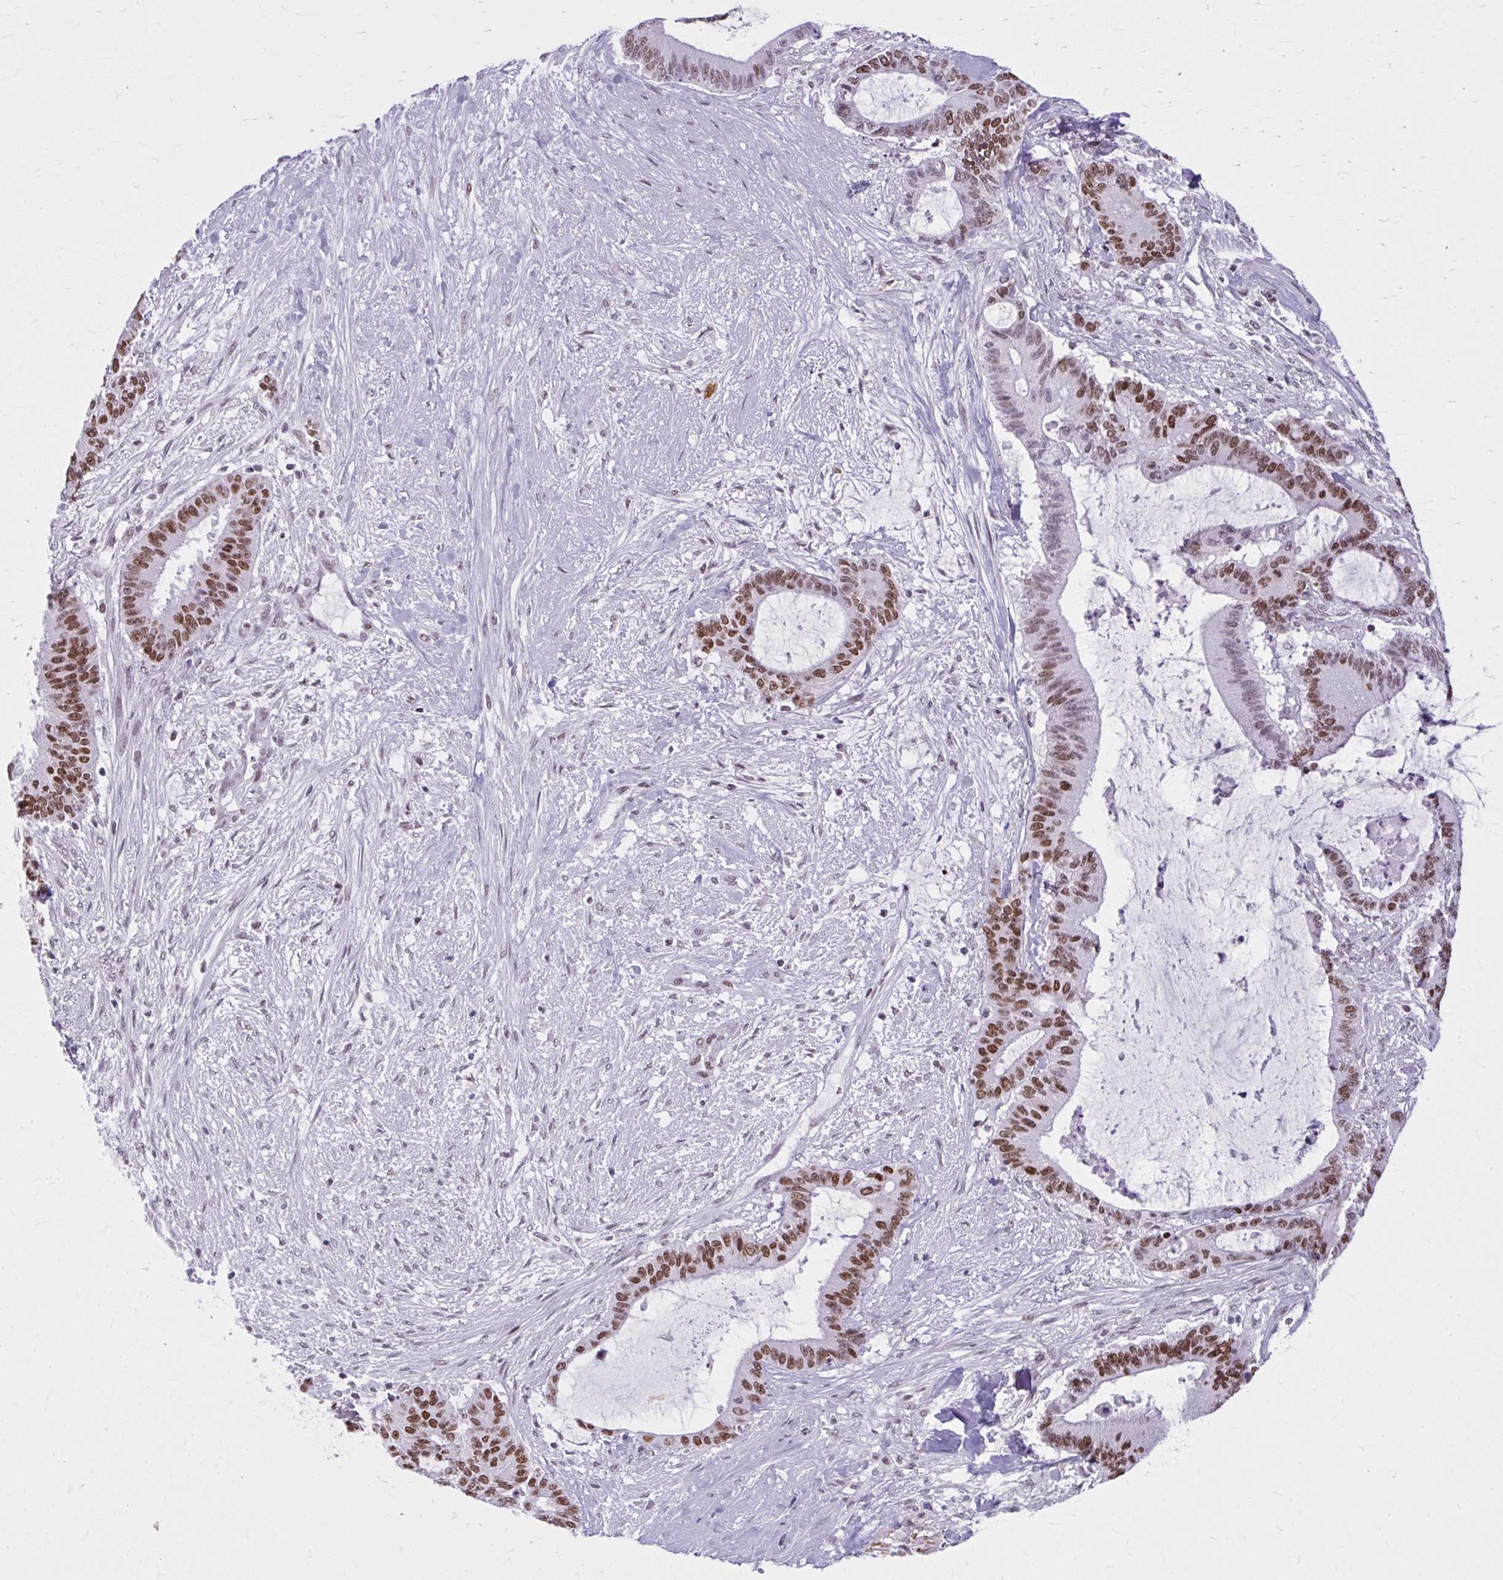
{"staining": {"intensity": "moderate", "quantity": ">75%", "location": "nuclear"}, "tissue": "liver cancer", "cell_type": "Tumor cells", "image_type": "cancer", "snomed": [{"axis": "morphology", "description": "Normal tissue, NOS"}, {"axis": "morphology", "description": "Cholangiocarcinoma"}, {"axis": "topography", "description": "Liver"}, {"axis": "topography", "description": "Peripheral nerve tissue"}], "caption": "Immunohistochemical staining of liver cancer (cholangiocarcinoma) demonstrates medium levels of moderate nuclear positivity in about >75% of tumor cells. (DAB (3,3'-diaminobenzidine) = brown stain, brightfield microscopy at high magnification).", "gene": "PABIR1", "patient": {"sex": "female", "age": 73}}